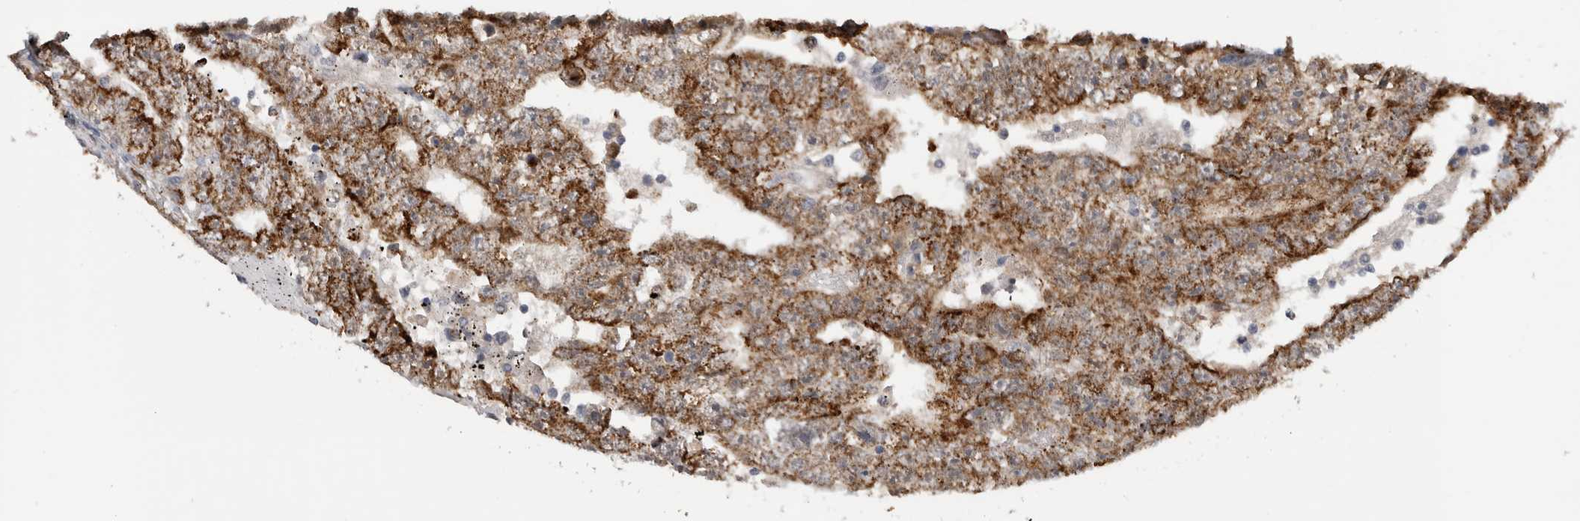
{"staining": {"intensity": "moderate", "quantity": ">75%", "location": "cytoplasmic/membranous"}, "tissue": "testis cancer", "cell_type": "Tumor cells", "image_type": "cancer", "snomed": [{"axis": "morphology", "description": "Carcinoma, Embryonal, NOS"}, {"axis": "topography", "description": "Testis"}], "caption": "Embryonal carcinoma (testis) tissue demonstrates moderate cytoplasmic/membranous expression in about >75% of tumor cells The staining was performed using DAB, with brown indicating positive protein expression. Nuclei are stained blue with hematoxylin.", "gene": "DYRK2", "patient": {"sex": "male", "age": 25}}